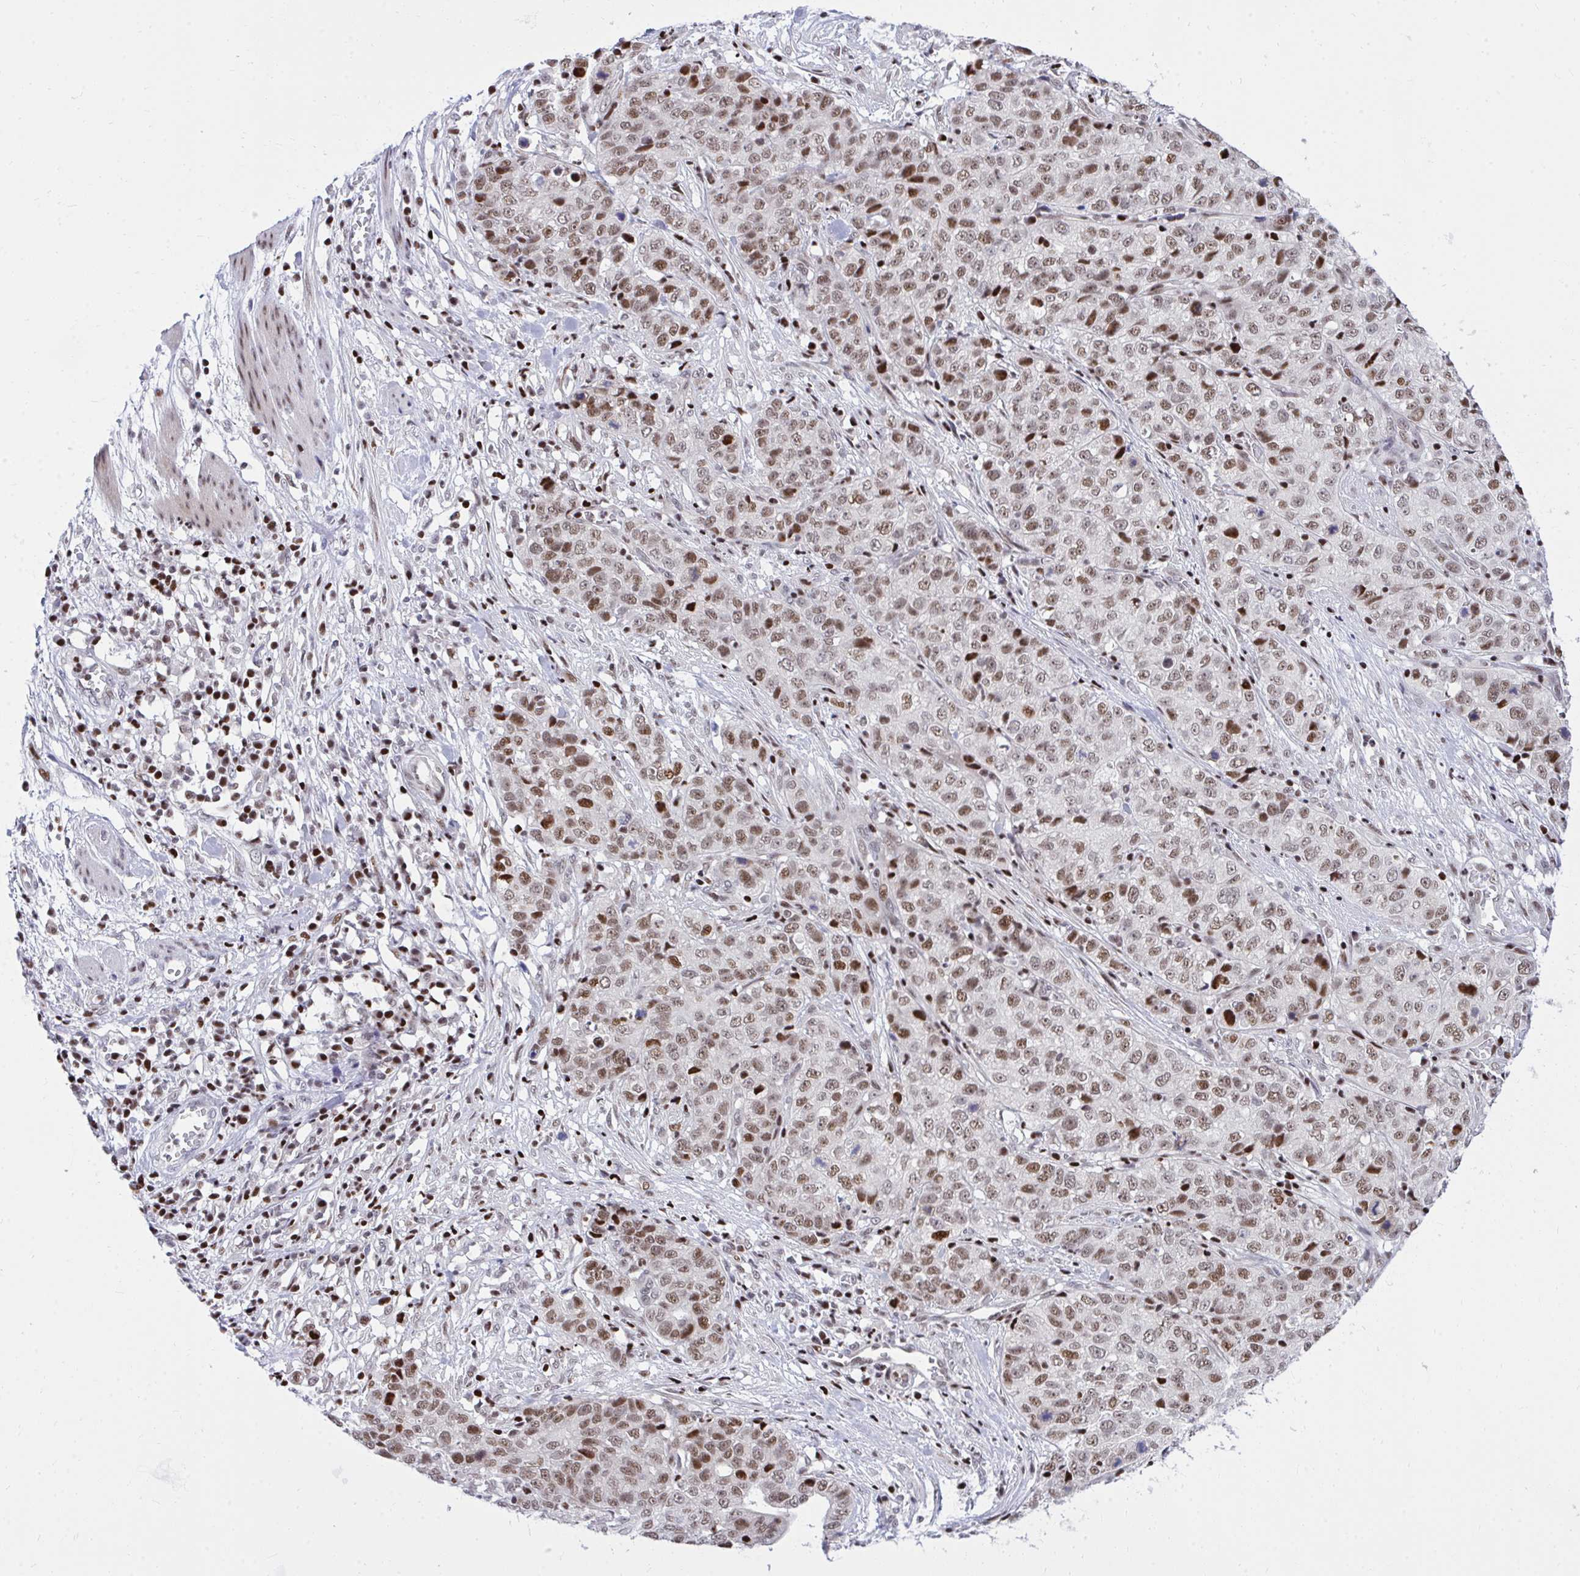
{"staining": {"intensity": "moderate", "quantity": ">75%", "location": "nuclear"}, "tissue": "stomach cancer", "cell_type": "Tumor cells", "image_type": "cancer", "snomed": [{"axis": "morphology", "description": "Adenocarcinoma, NOS"}, {"axis": "topography", "description": "Stomach, upper"}], "caption": "Stomach cancer tissue reveals moderate nuclear staining in approximately >75% of tumor cells", "gene": "C14orf39", "patient": {"sex": "female", "age": 67}}